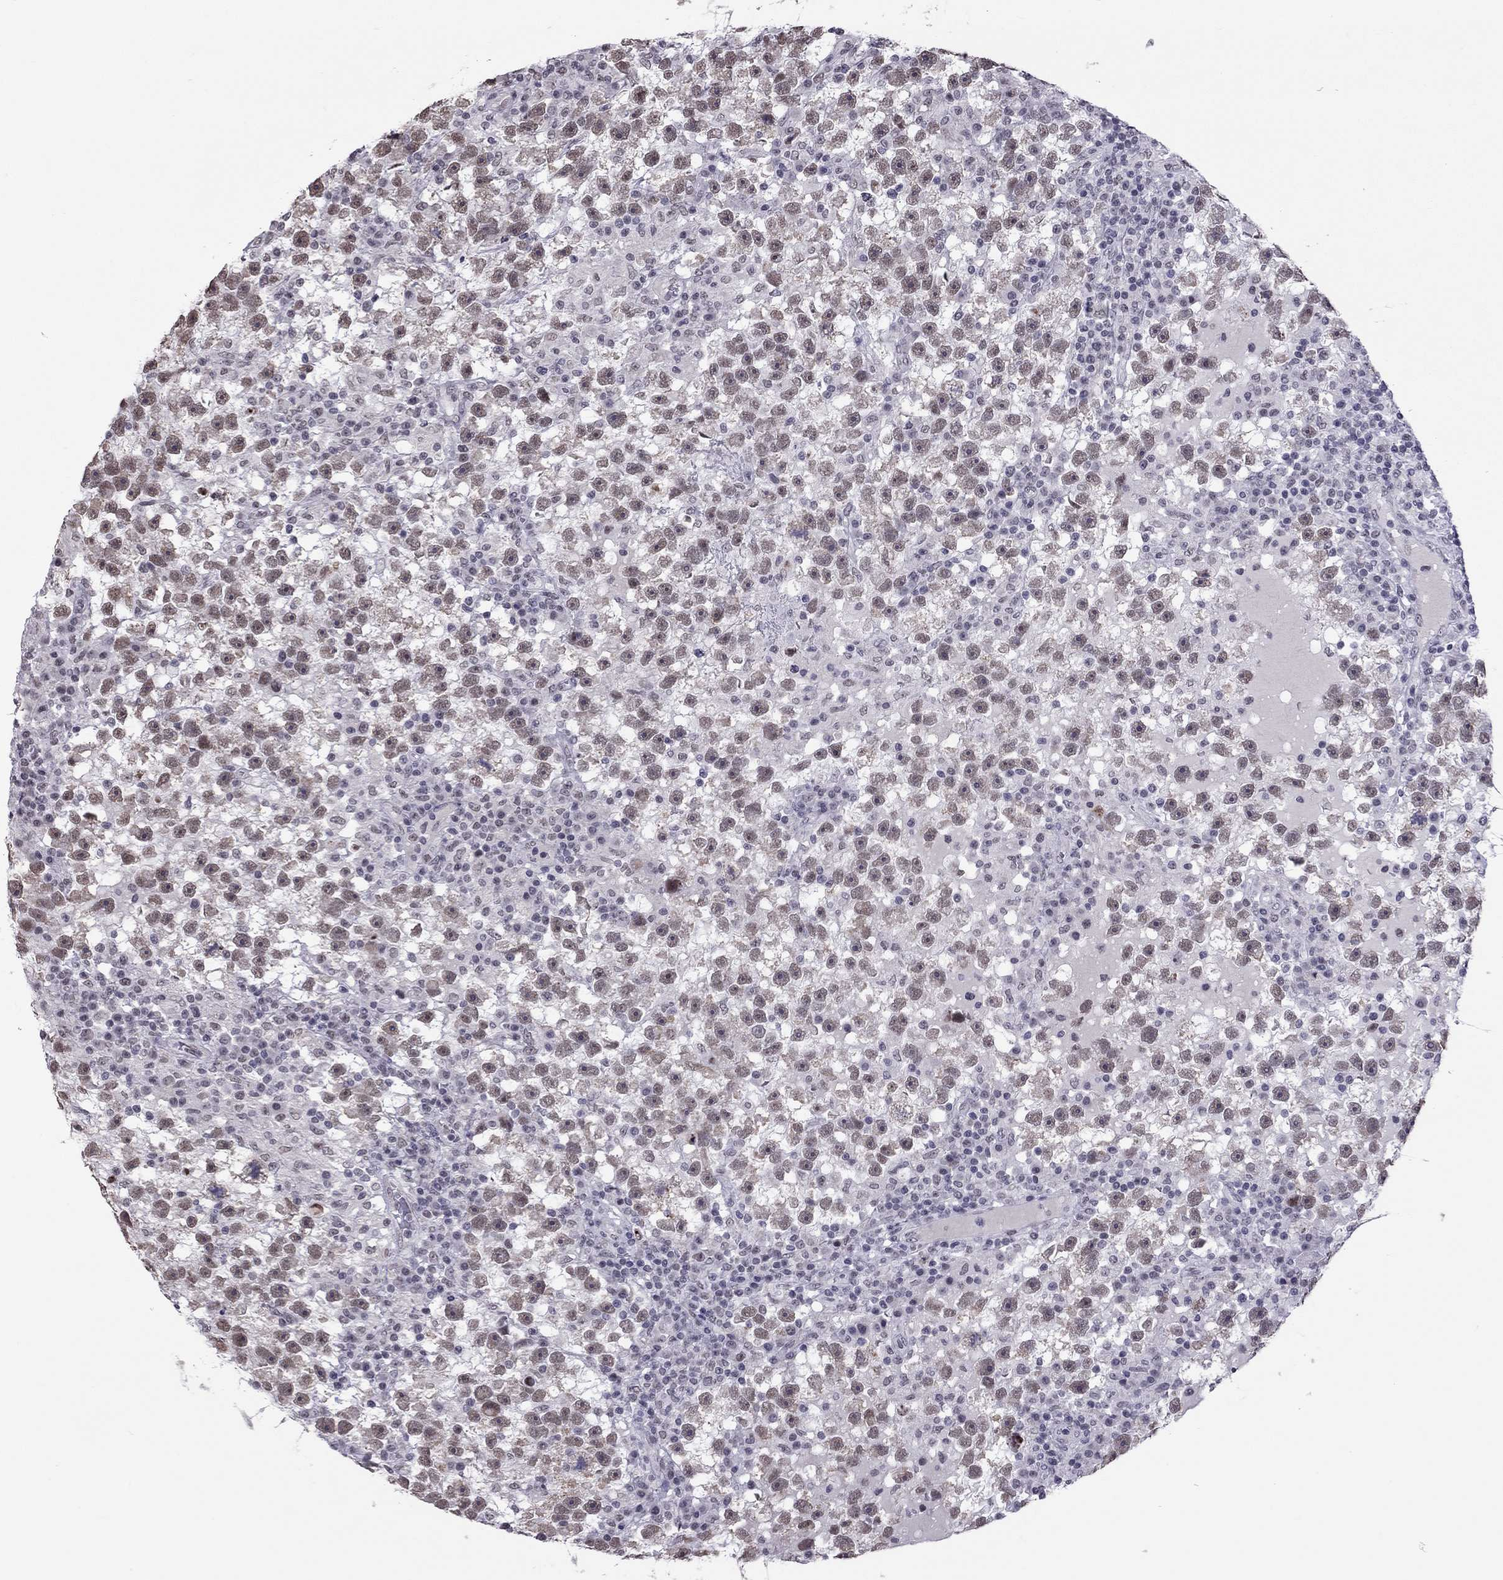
{"staining": {"intensity": "moderate", "quantity": ">75%", "location": "nuclear"}, "tissue": "testis cancer", "cell_type": "Tumor cells", "image_type": "cancer", "snomed": [{"axis": "morphology", "description": "Seminoma, NOS"}, {"axis": "topography", "description": "Testis"}], "caption": "Testis cancer stained for a protein exhibits moderate nuclear positivity in tumor cells. The staining is performed using DAB brown chromogen to label protein expression. The nuclei are counter-stained blue using hematoxylin.", "gene": "PPP1R3A", "patient": {"sex": "male", "age": 47}}